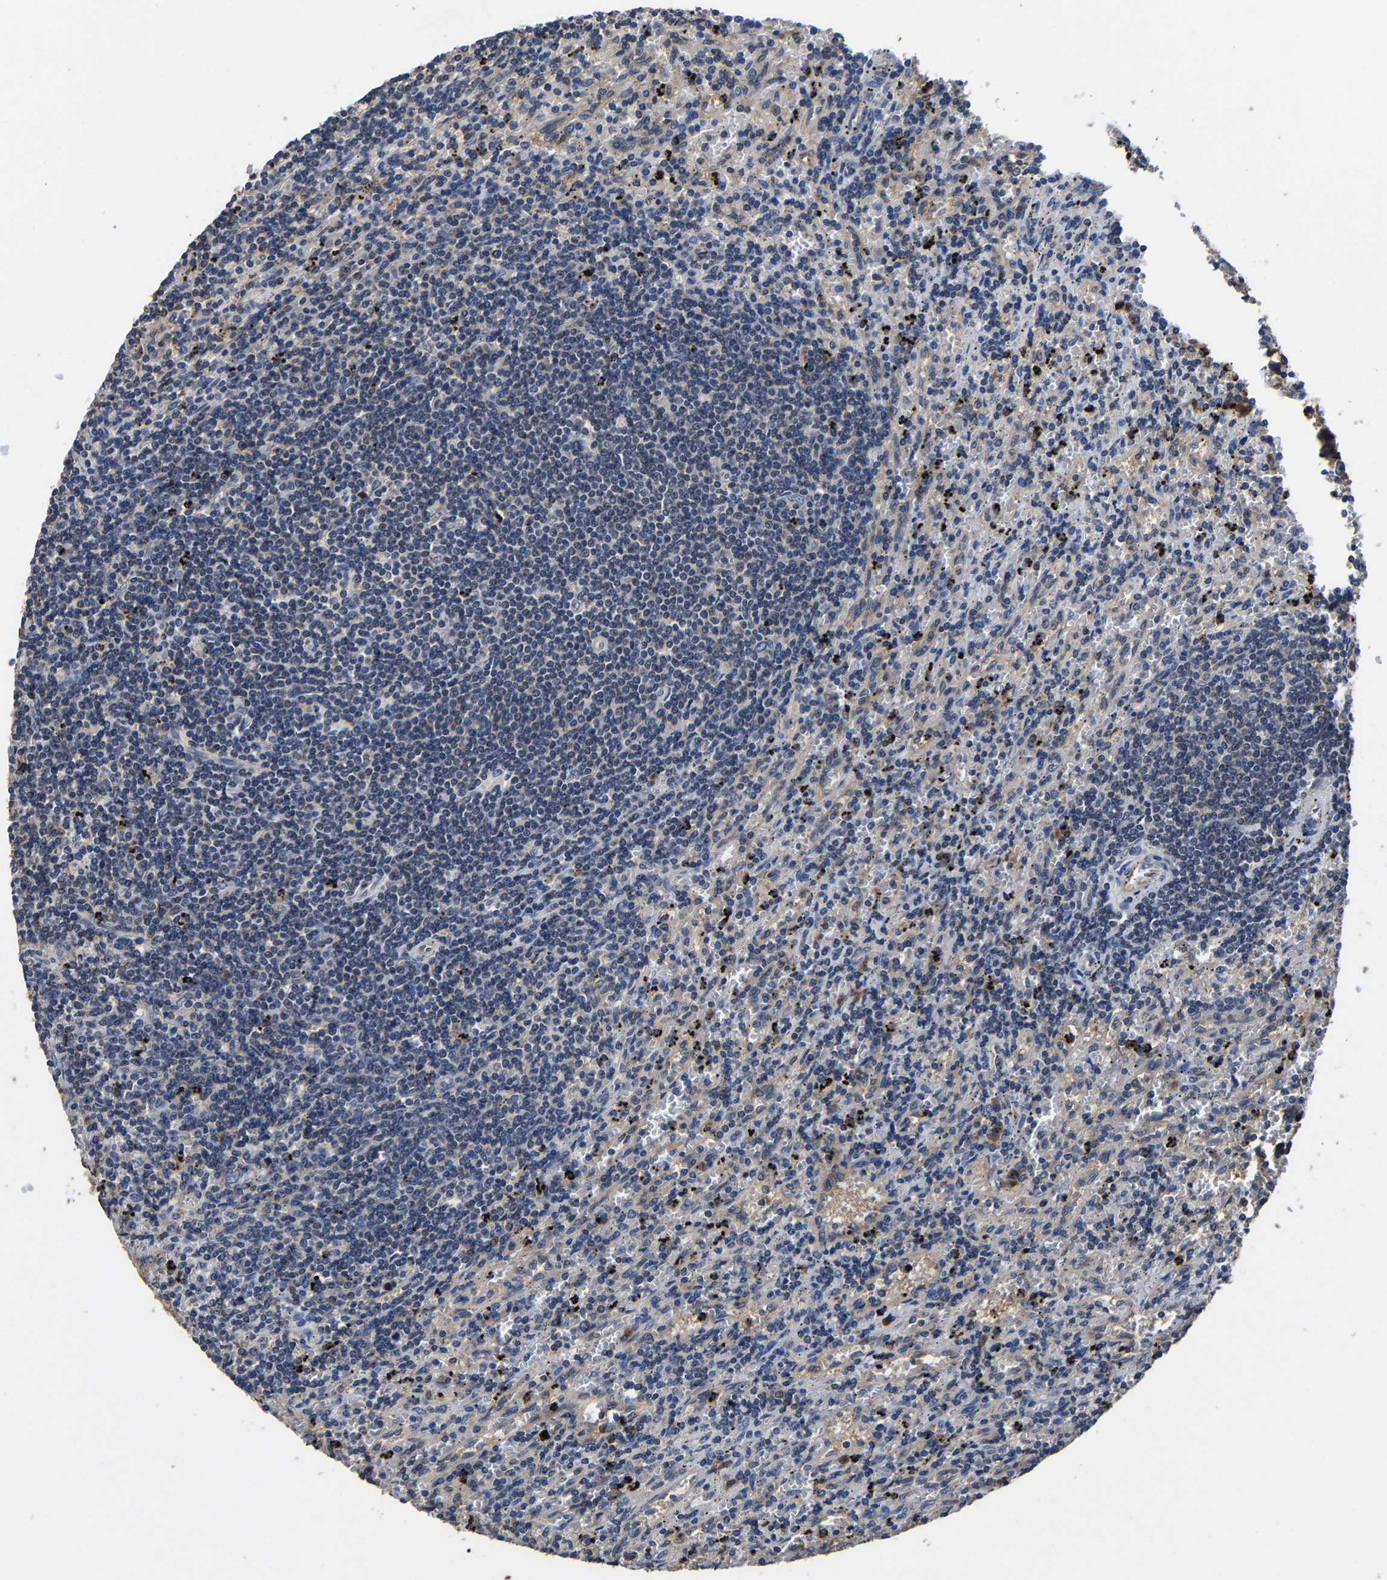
{"staining": {"intensity": "negative", "quantity": "none", "location": "none"}, "tissue": "lymphoma", "cell_type": "Tumor cells", "image_type": "cancer", "snomed": [{"axis": "morphology", "description": "Malignant lymphoma, non-Hodgkin's type, Low grade"}, {"axis": "topography", "description": "Spleen"}], "caption": "IHC of lymphoma shows no staining in tumor cells.", "gene": "EBAG9", "patient": {"sex": "male", "age": 76}}